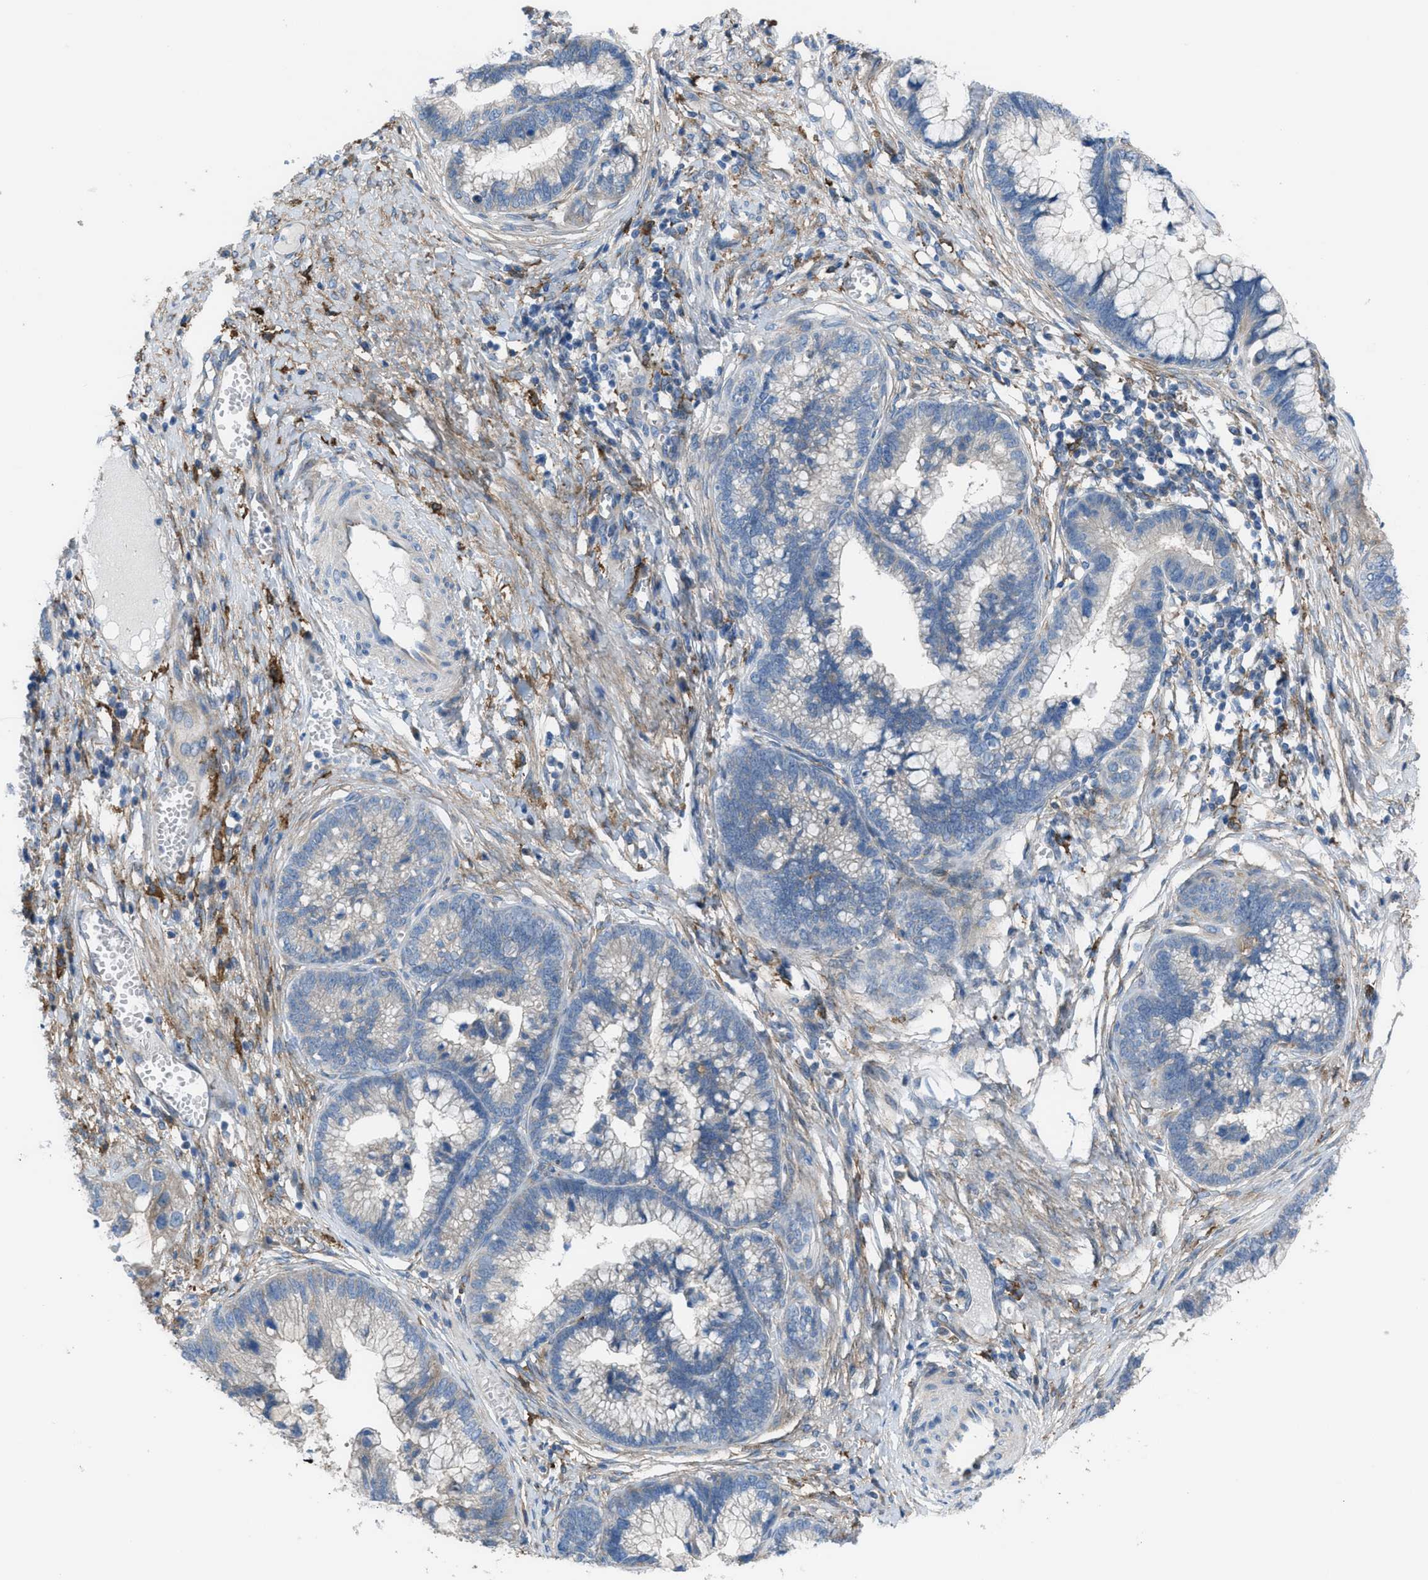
{"staining": {"intensity": "weak", "quantity": "<25%", "location": "cytoplasmic/membranous"}, "tissue": "cervical cancer", "cell_type": "Tumor cells", "image_type": "cancer", "snomed": [{"axis": "morphology", "description": "Adenocarcinoma, NOS"}, {"axis": "topography", "description": "Cervix"}], "caption": "High power microscopy photomicrograph of an IHC micrograph of cervical cancer (adenocarcinoma), revealing no significant expression in tumor cells.", "gene": "EGFR", "patient": {"sex": "female", "age": 44}}